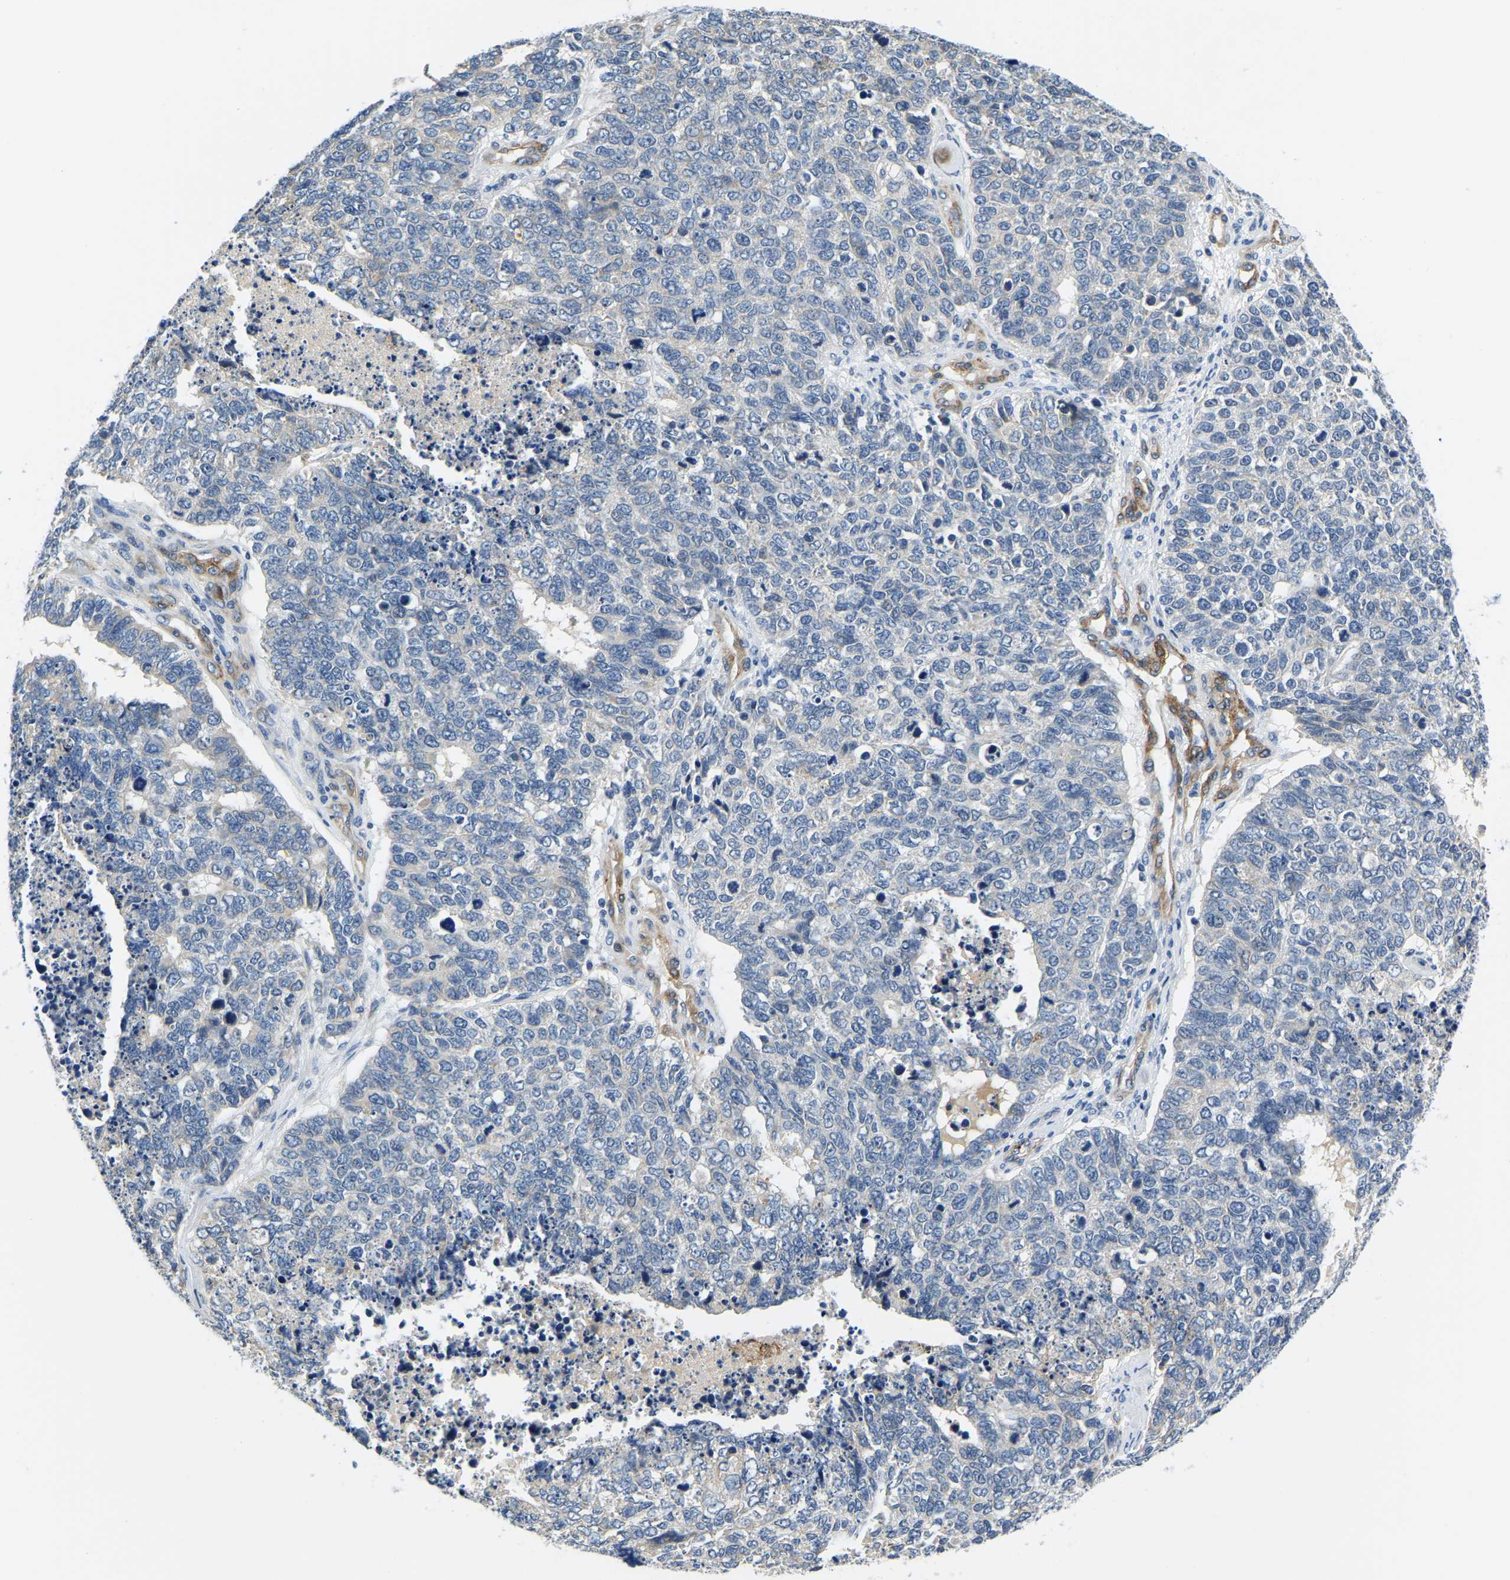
{"staining": {"intensity": "negative", "quantity": "none", "location": "none"}, "tissue": "cervical cancer", "cell_type": "Tumor cells", "image_type": "cancer", "snomed": [{"axis": "morphology", "description": "Squamous cell carcinoma, NOS"}, {"axis": "topography", "description": "Cervix"}], "caption": "An IHC photomicrograph of squamous cell carcinoma (cervical) is shown. There is no staining in tumor cells of squamous cell carcinoma (cervical). (DAB IHC with hematoxylin counter stain).", "gene": "LIAS", "patient": {"sex": "female", "age": 63}}